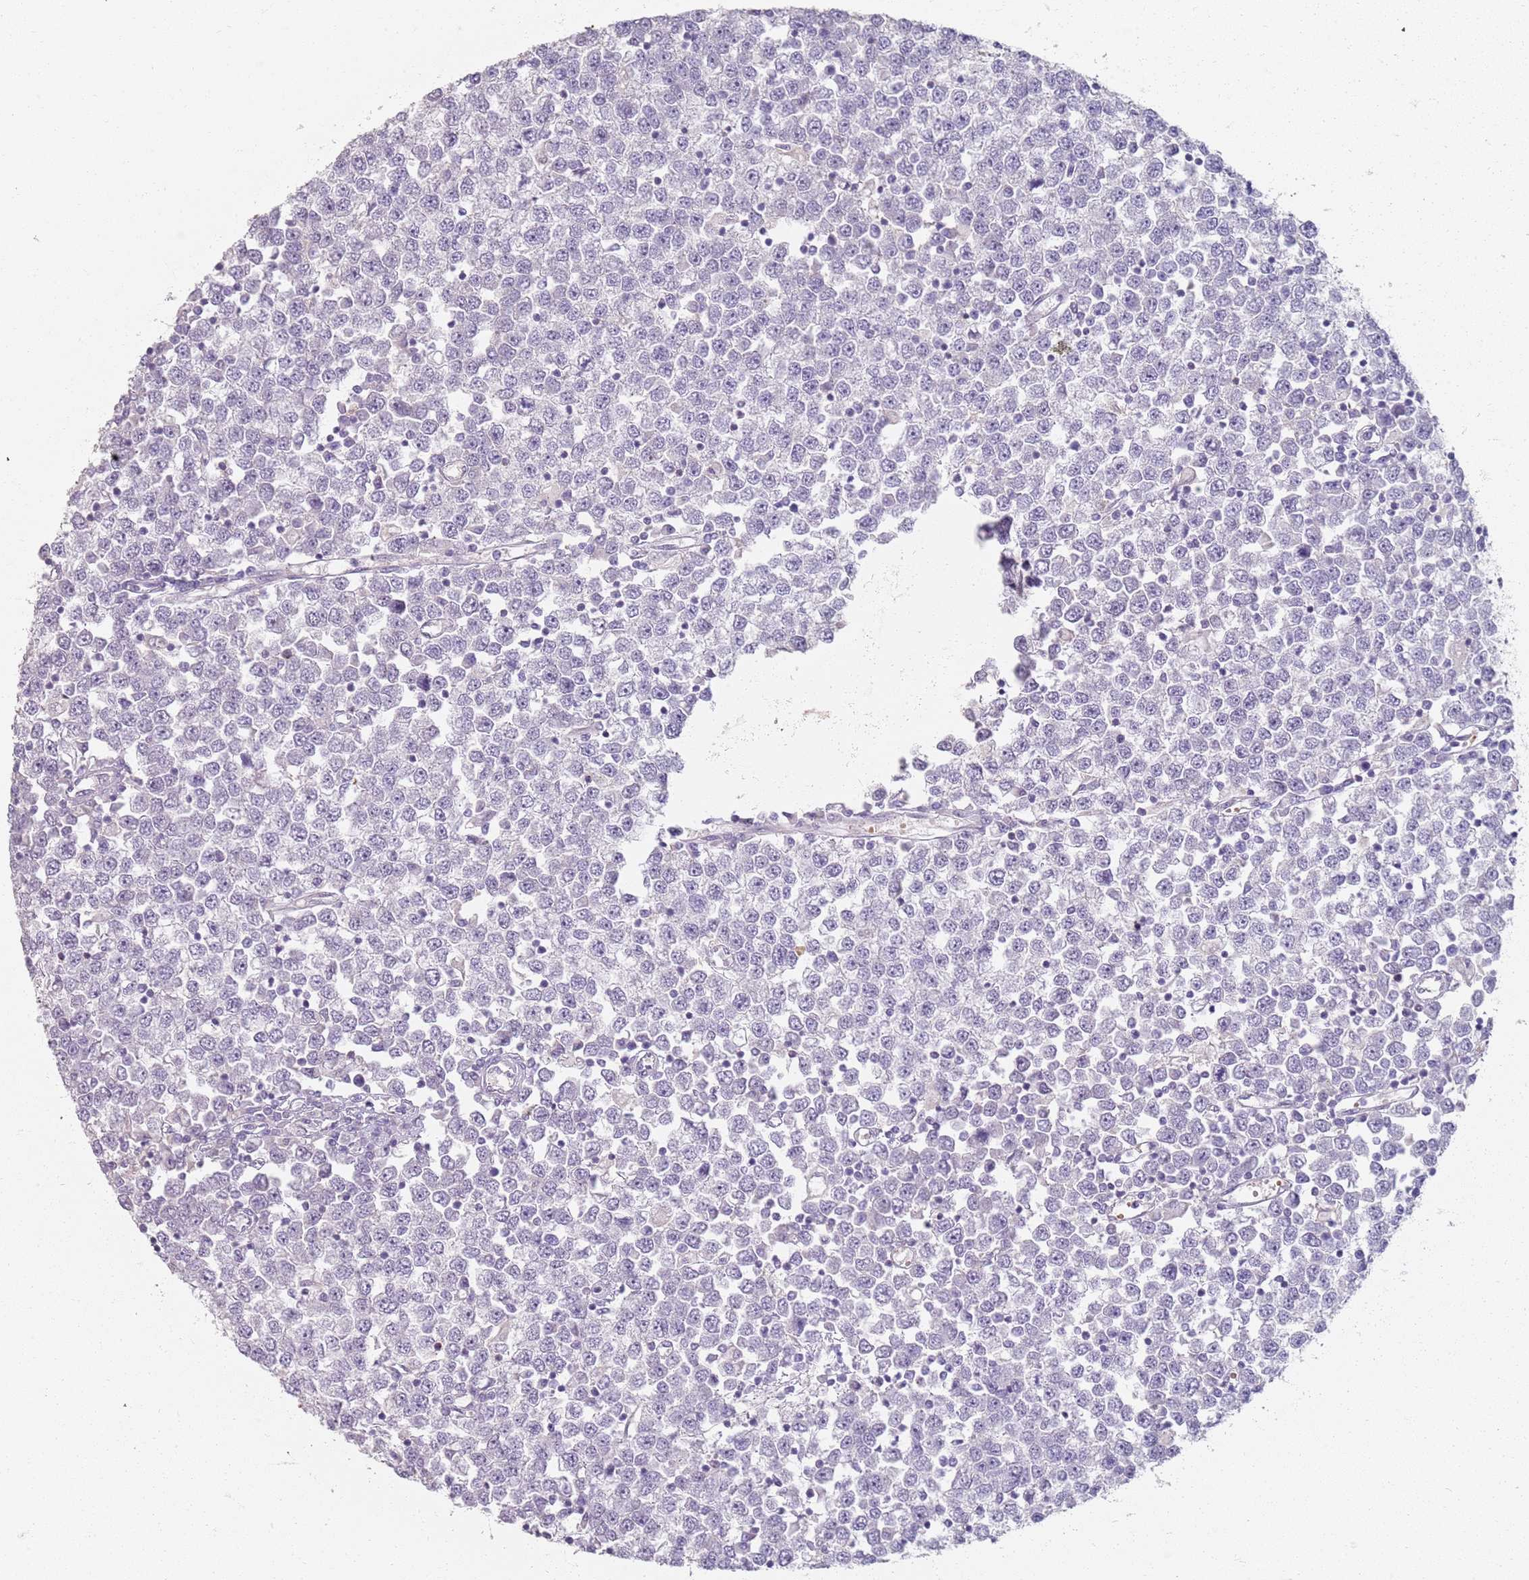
{"staining": {"intensity": "negative", "quantity": "none", "location": "none"}, "tissue": "testis cancer", "cell_type": "Tumor cells", "image_type": "cancer", "snomed": [{"axis": "morphology", "description": "Seminoma, NOS"}, {"axis": "topography", "description": "Testis"}], "caption": "Immunohistochemistry (IHC) image of testis seminoma stained for a protein (brown), which shows no staining in tumor cells.", "gene": "CD40LG", "patient": {"sex": "male", "age": 65}}